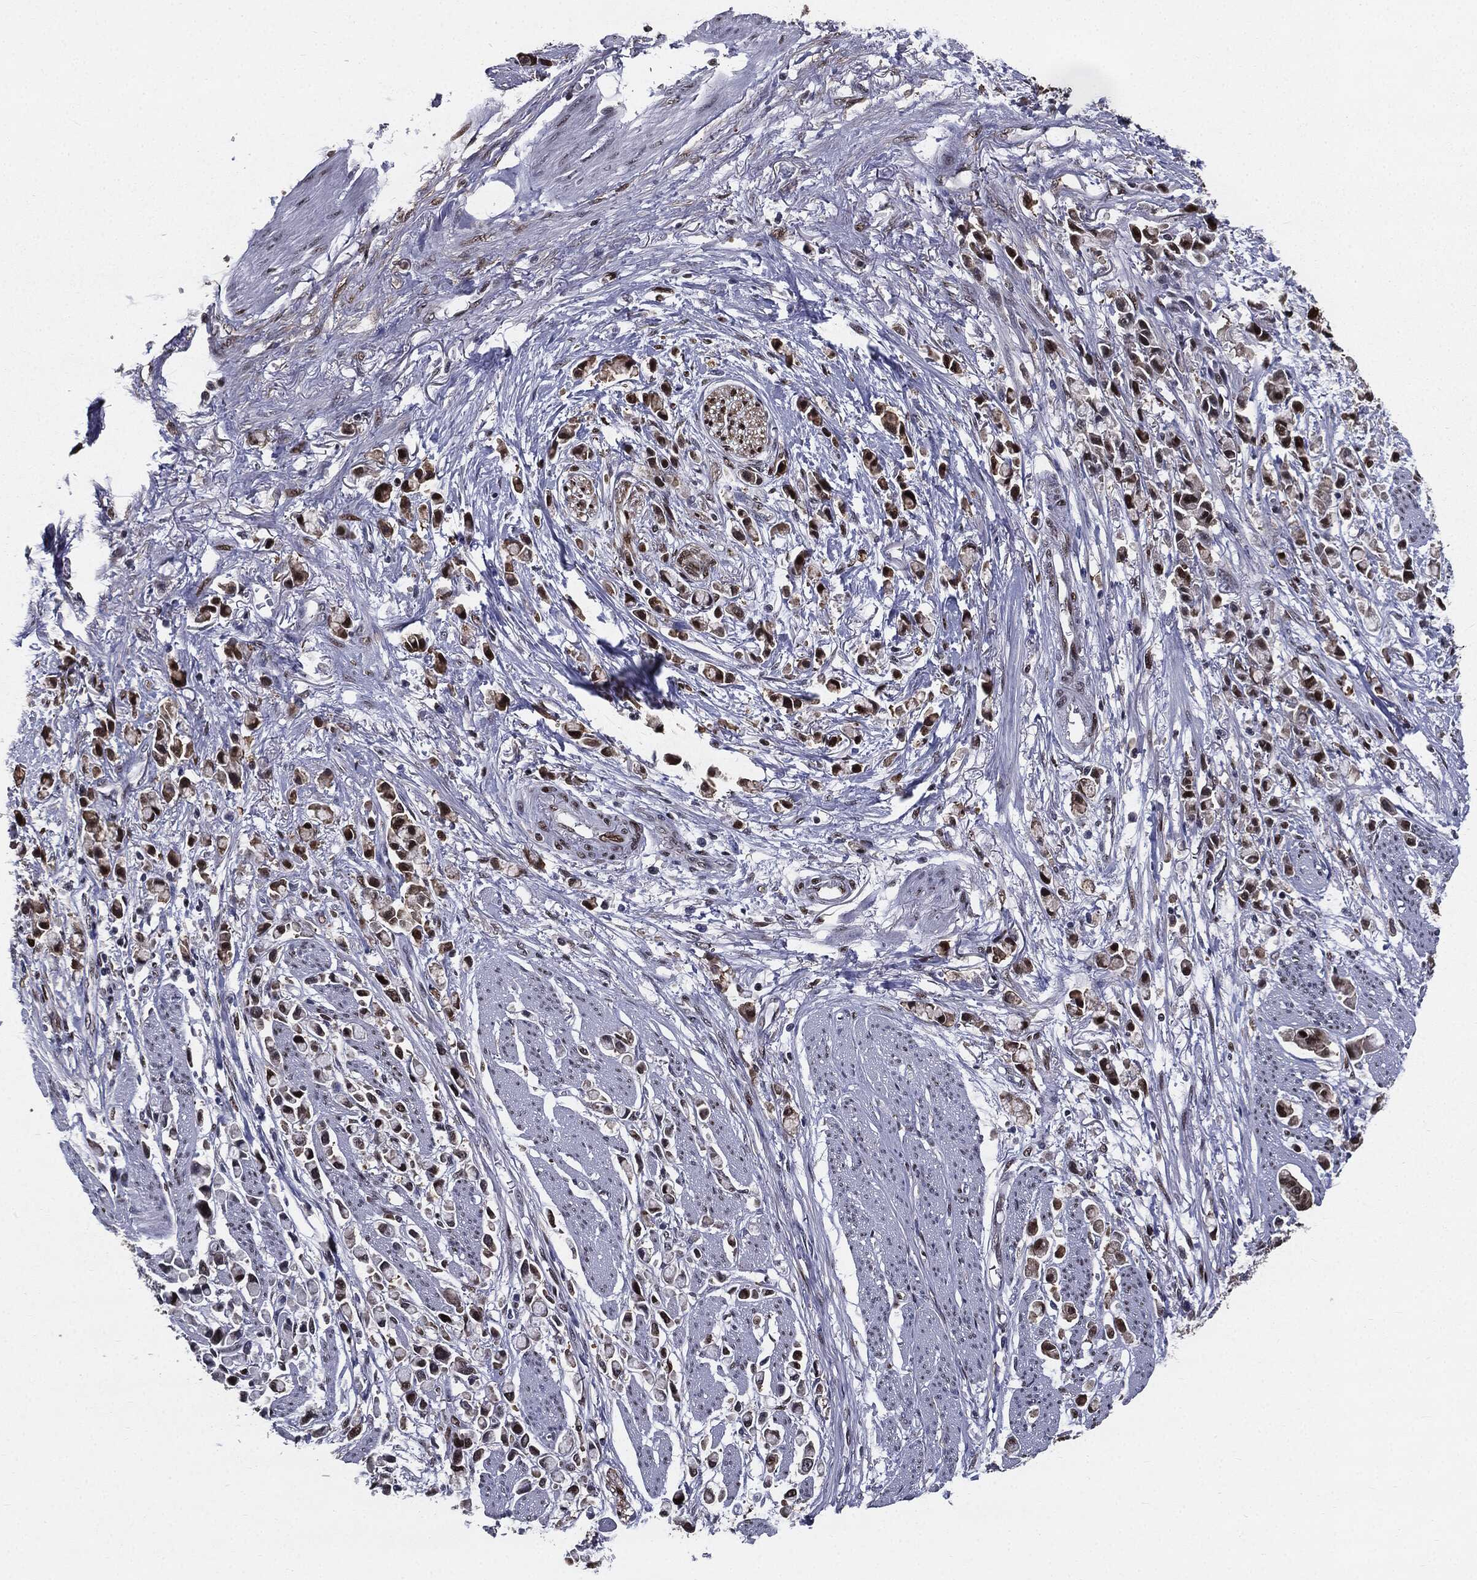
{"staining": {"intensity": "strong", "quantity": "25%-75%", "location": "nuclear"}, "tissue": "stomach cancer", "cell_type": "Tumor cells", "image_type": "cancer", "snomed": [{"axis": "morphology", "description": "Adenocarcinoma, NOS"}, {"axis": "topography", "description": "Stomach"}], "caption": "DAB (3,3'-diaminobenzidine) immunohistochemical staining of stomach cancer (adenocarcinoma) shows strong nuclear protein positivity in approximately 25%-75% of tumor cells. The staining is performed using DAB brown chromogen to label protein expression. The nuclei are counter-stained blue using hematoxylin.", "gene": "JUN", "patient": {"sex": "female", "age": 81}}